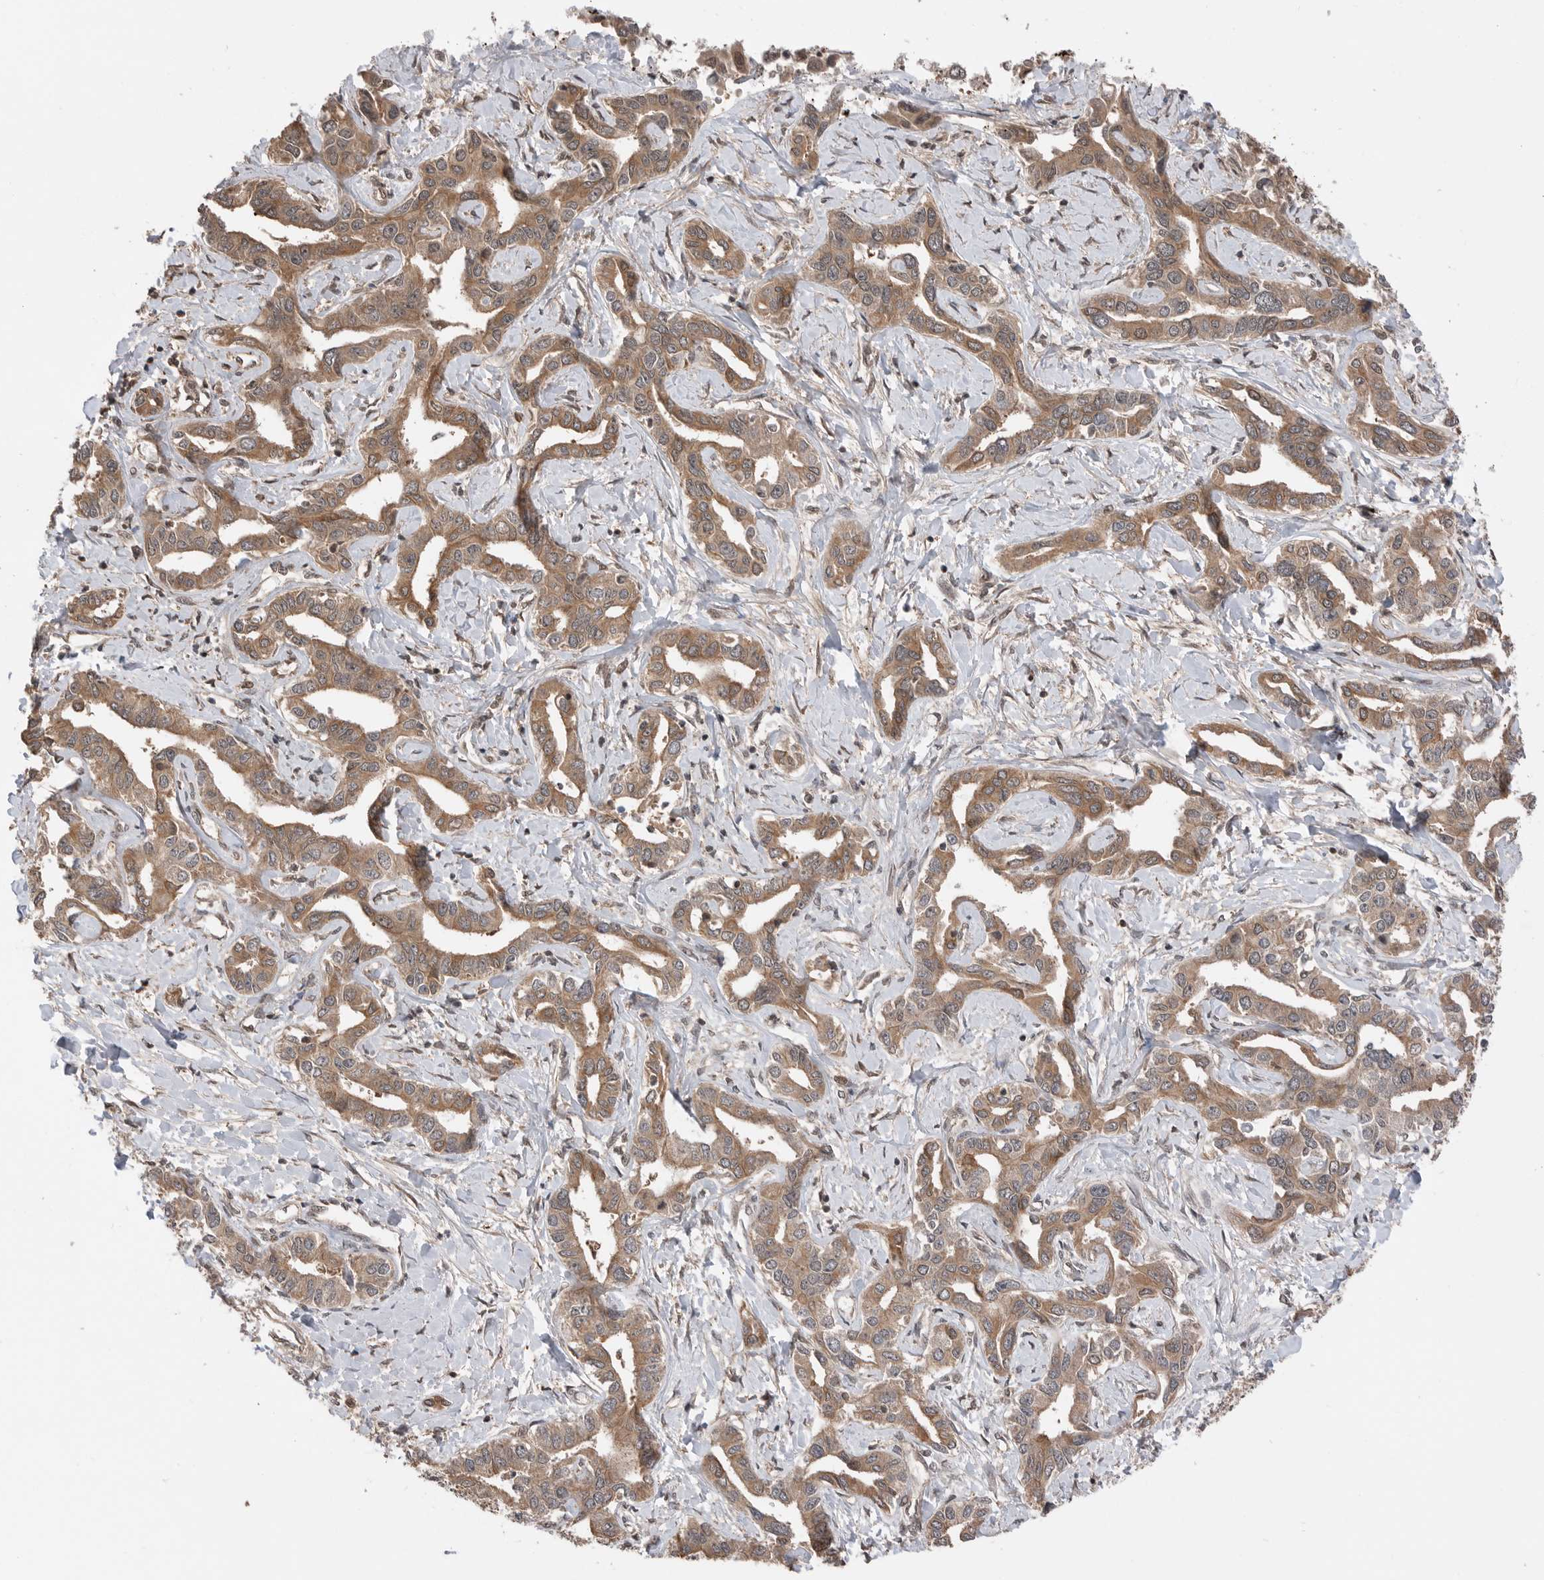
{"staining": {"intensity": "moderate", "quantity": ">75%", "location": "cytoplasmic/membranous"}, "tissue": "liver cancer", "cell_type": "Tumor cells", "image_type": "cancer", "snomed": [{"axis": "morphology", "description": "Cholangiocarcinoma"}, {"axis": "topography", "description": "Liver"}], "caption": "Moderate cytoplasmic/membranous protein staining is identified in about >75% of tumor cells in liver cholangiocarcinoma. The protein is shown in brown color, while the nuclei are stained blue.", "gene": "PEAK1", "patient": {"sex": "male", "age": 59}}